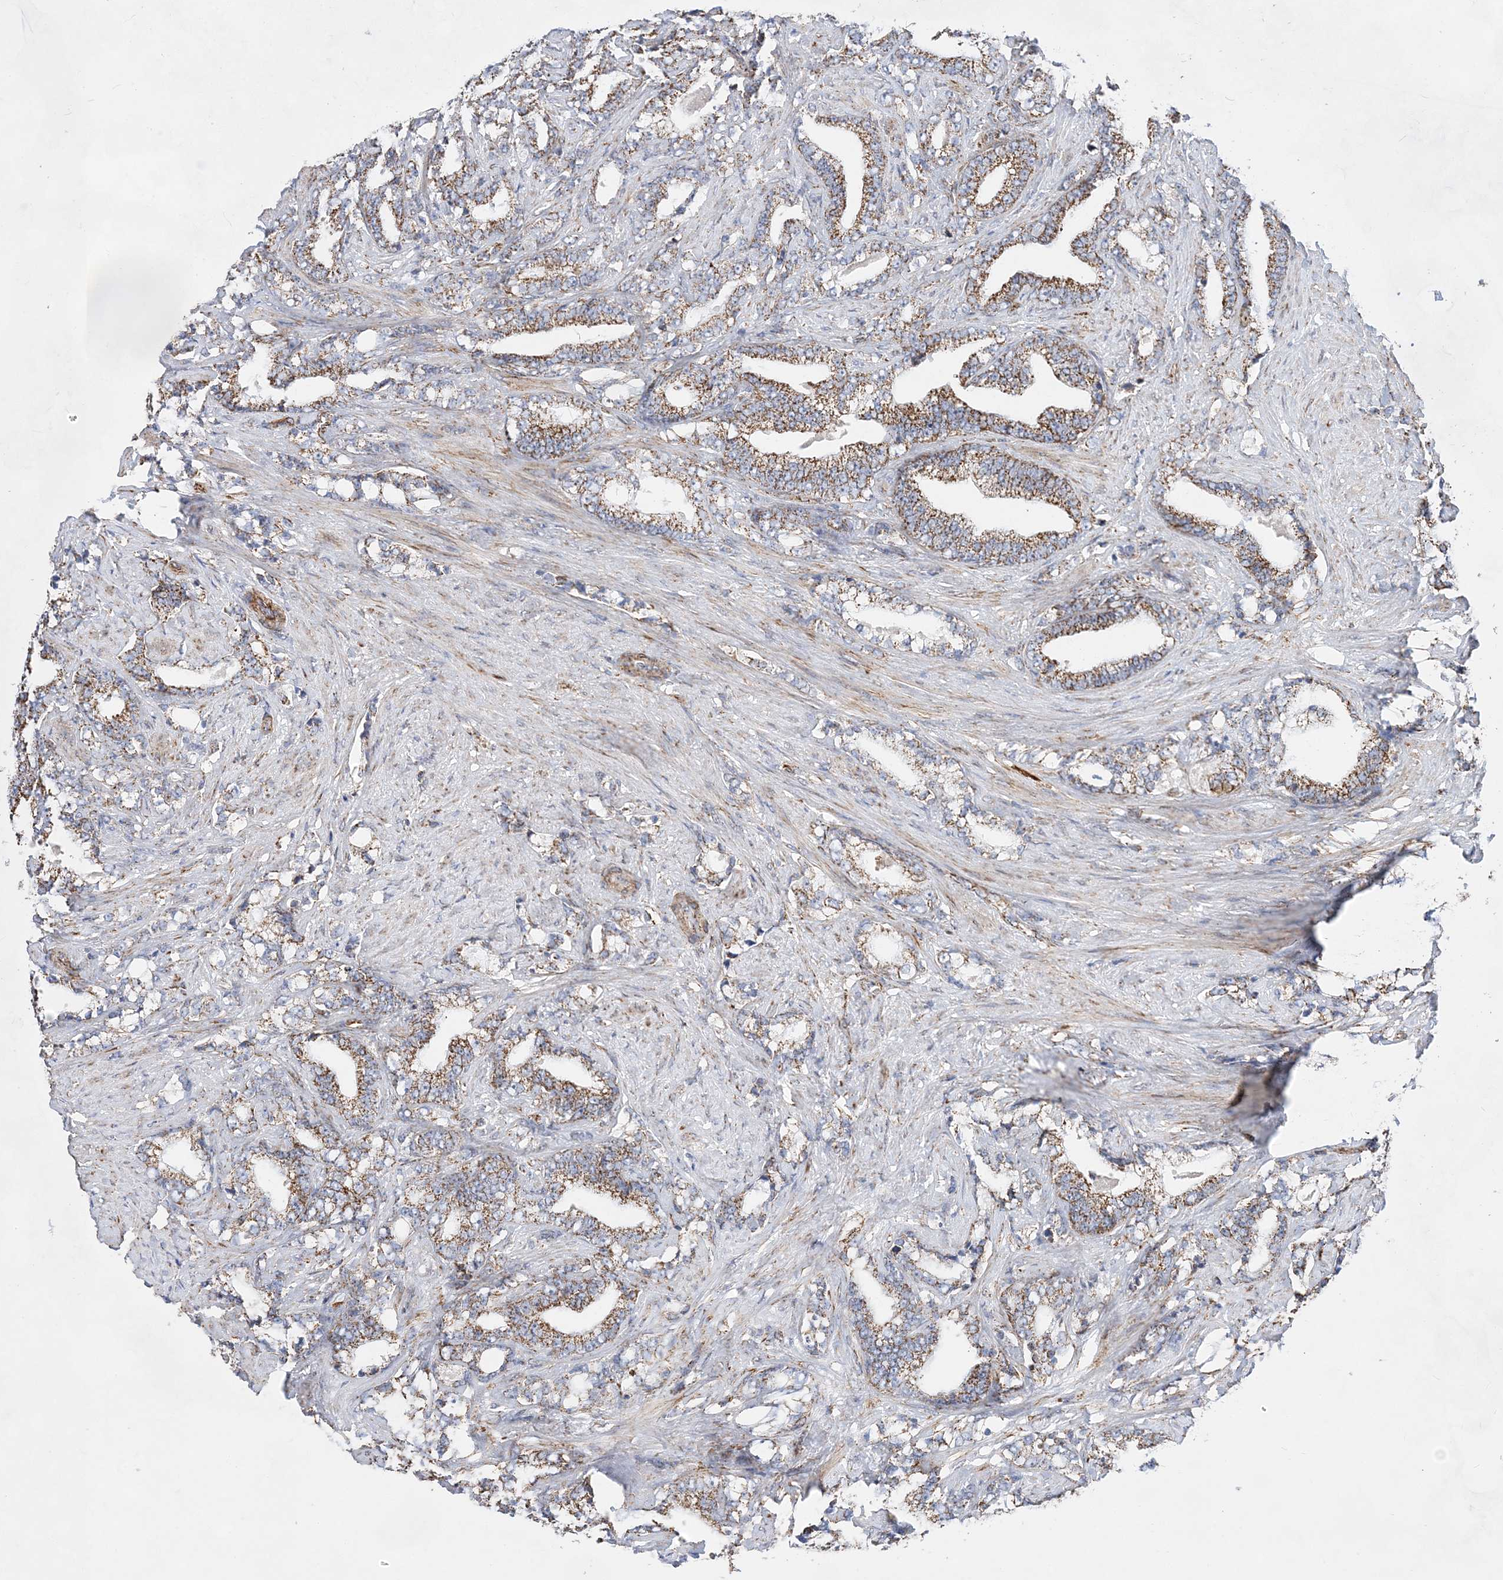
{"staining": {"intensity": "moderate", "quantity": ">75%", "location": "cytoplasmic/membranous"}, "tissue": "prostate cancer", "cell_type": "Tumor cells", "image_type": "cancer", "snomed": [{"axis": "morphology", "description": "Adenocarcinoma, High grade"}, {"axis": "topography", "description": "Prostate and seminal vesicle, NOS"}], "caption": "Prostate cancer (high-grade adenocarcinoma) stained for a protein (brown) reveals moderate cytoplasmic/membranous positive positivity in approximately >75% of tumor cells.", "gene": "ACOT9", "patient": {"sex": "male", "age": 67}}